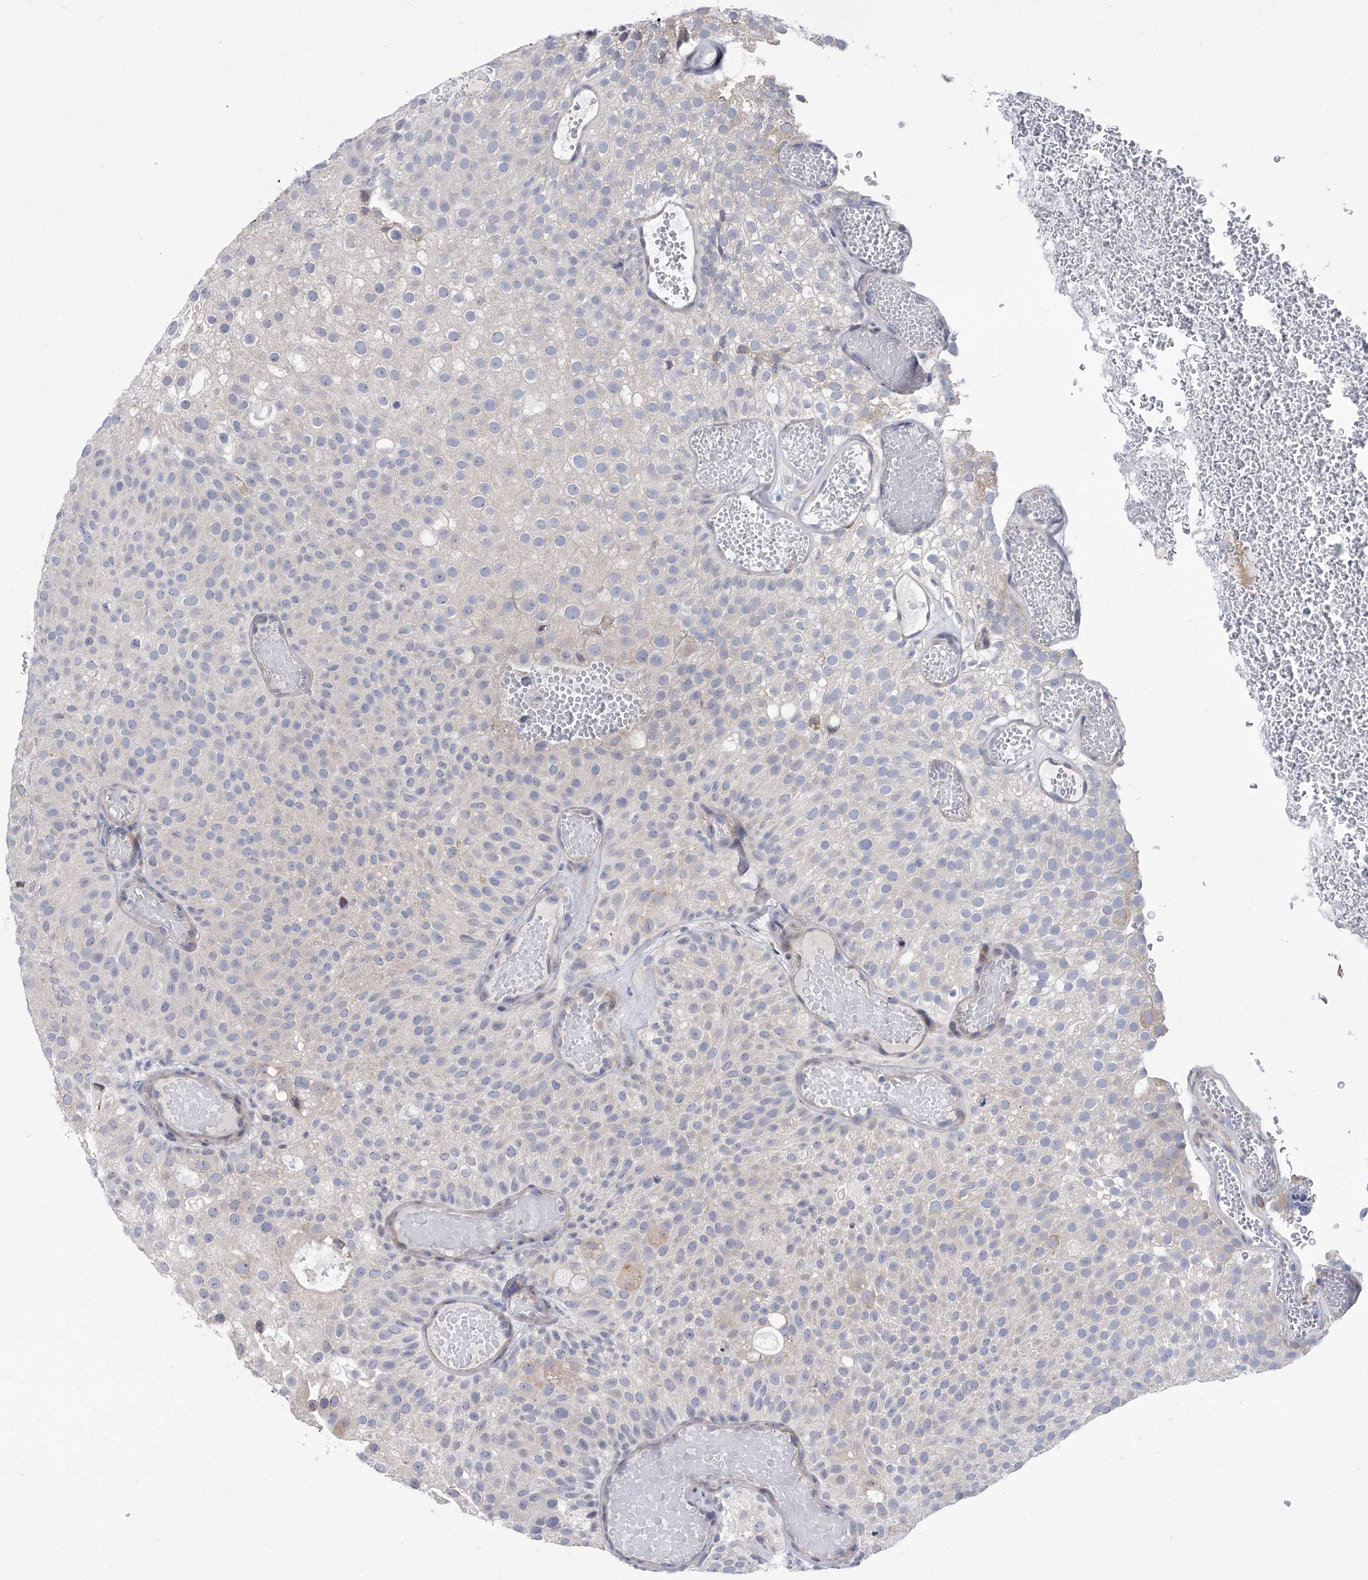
{"staining": {"intensity": "negative", "quantity": "none", "location": "none"}, "tissue": "urothelial cancer", "cell_type": "Tumor cells", "image_type": "cancer", "snomed": [{"axis": "morphology", "description": "Urothelial carcinoma, Low grade"}, {"axis": "topography", "description": "Urinary bladder"}], "caption": "DAB (3,3'-diaminobenzidine) immunohistochemical staining of human urothelial carcinoma (low-grade) reveals no significant staining in tumor cells. Nuclei are stained in blue.", "gene": "ALG14", "patient": {"sex": "male", "age": 78}}